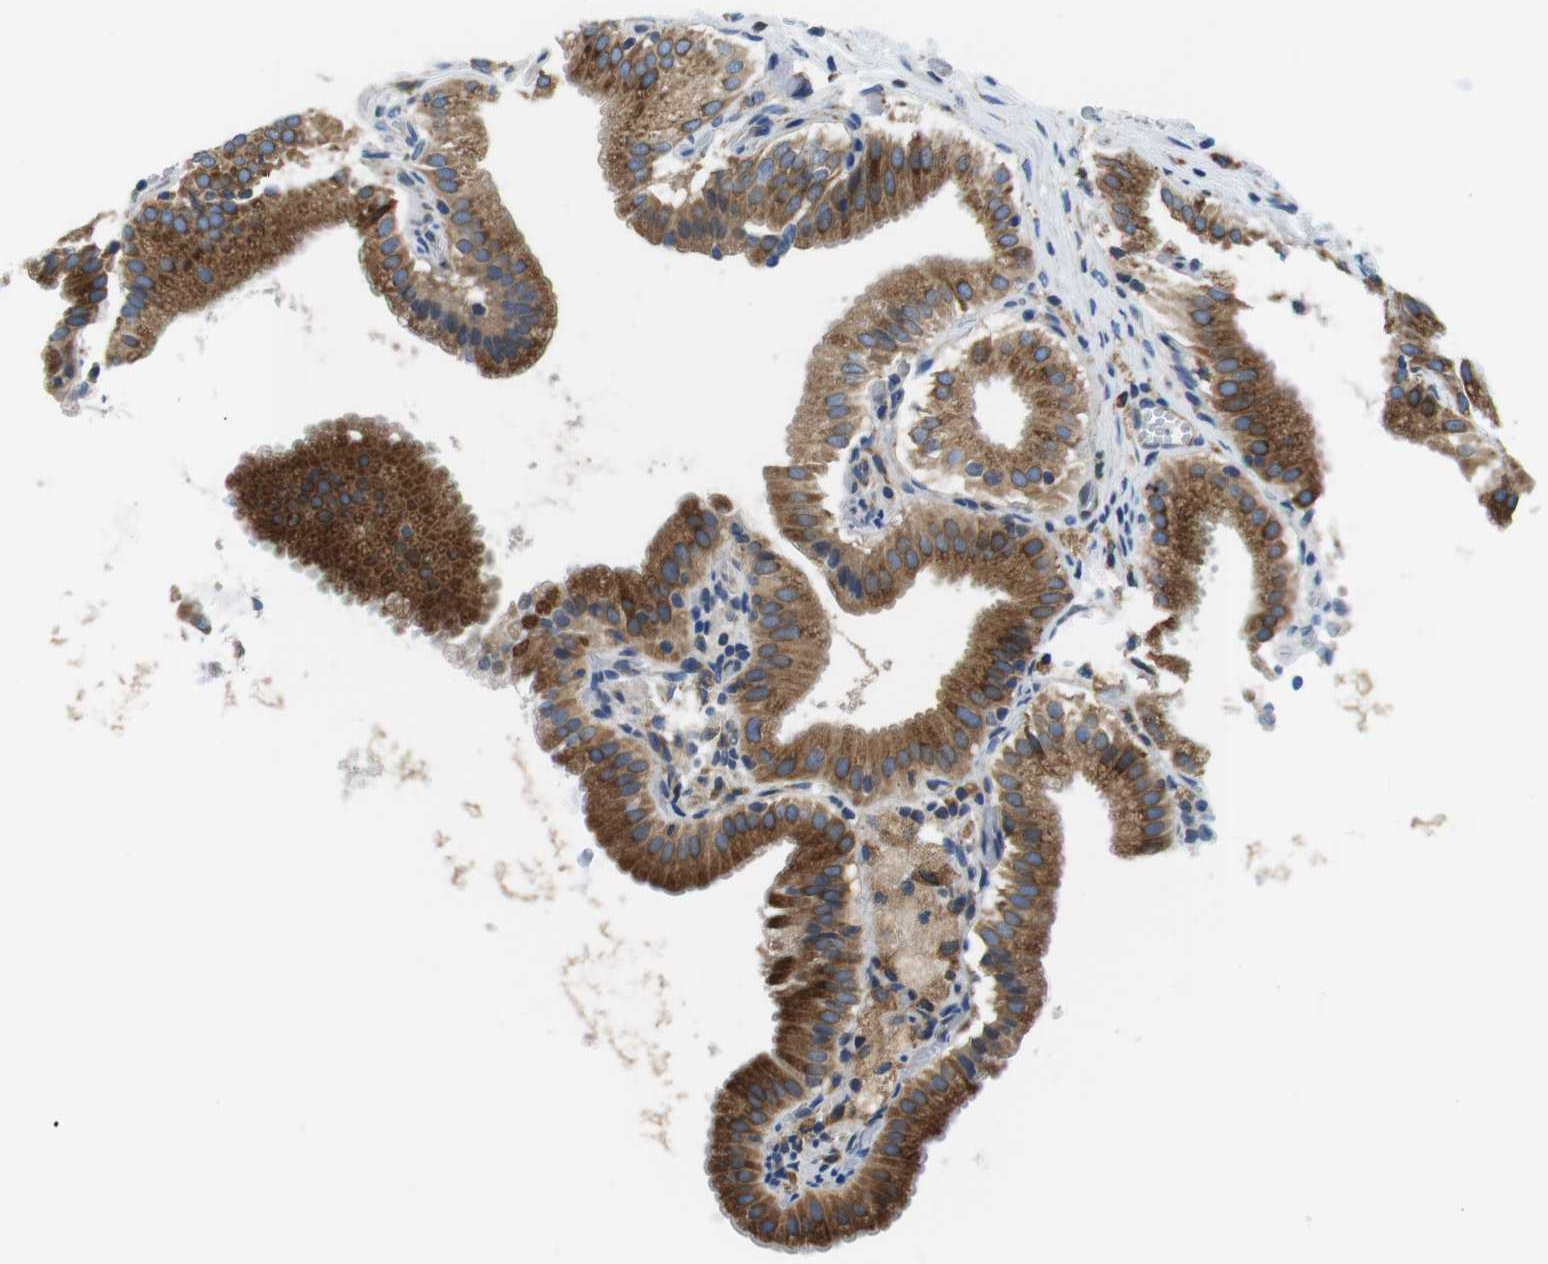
{"staining": {"intensity": "moderate", "quantity": ">75%", "location": "cytoplasmic/membranous"}, "tissue": "gallbladder", "cell_type": "Glandular cells", "image_type": "normal", "snomed": [{"axis": "morphology", "description": "Normal tissue, NOS"}, {"axis": "topography", "description": "Gallbladder"}], "caption": "A photomicrograph of gallbladder stained for a protein reveals moderate cytoplasmic/membranous brown staining in glandular cells. The protein of interest is shown in brown color, while the nuclei are stained blue.", "gene": "UGGT1", "patient": {"sex": "male", "age": 54}}